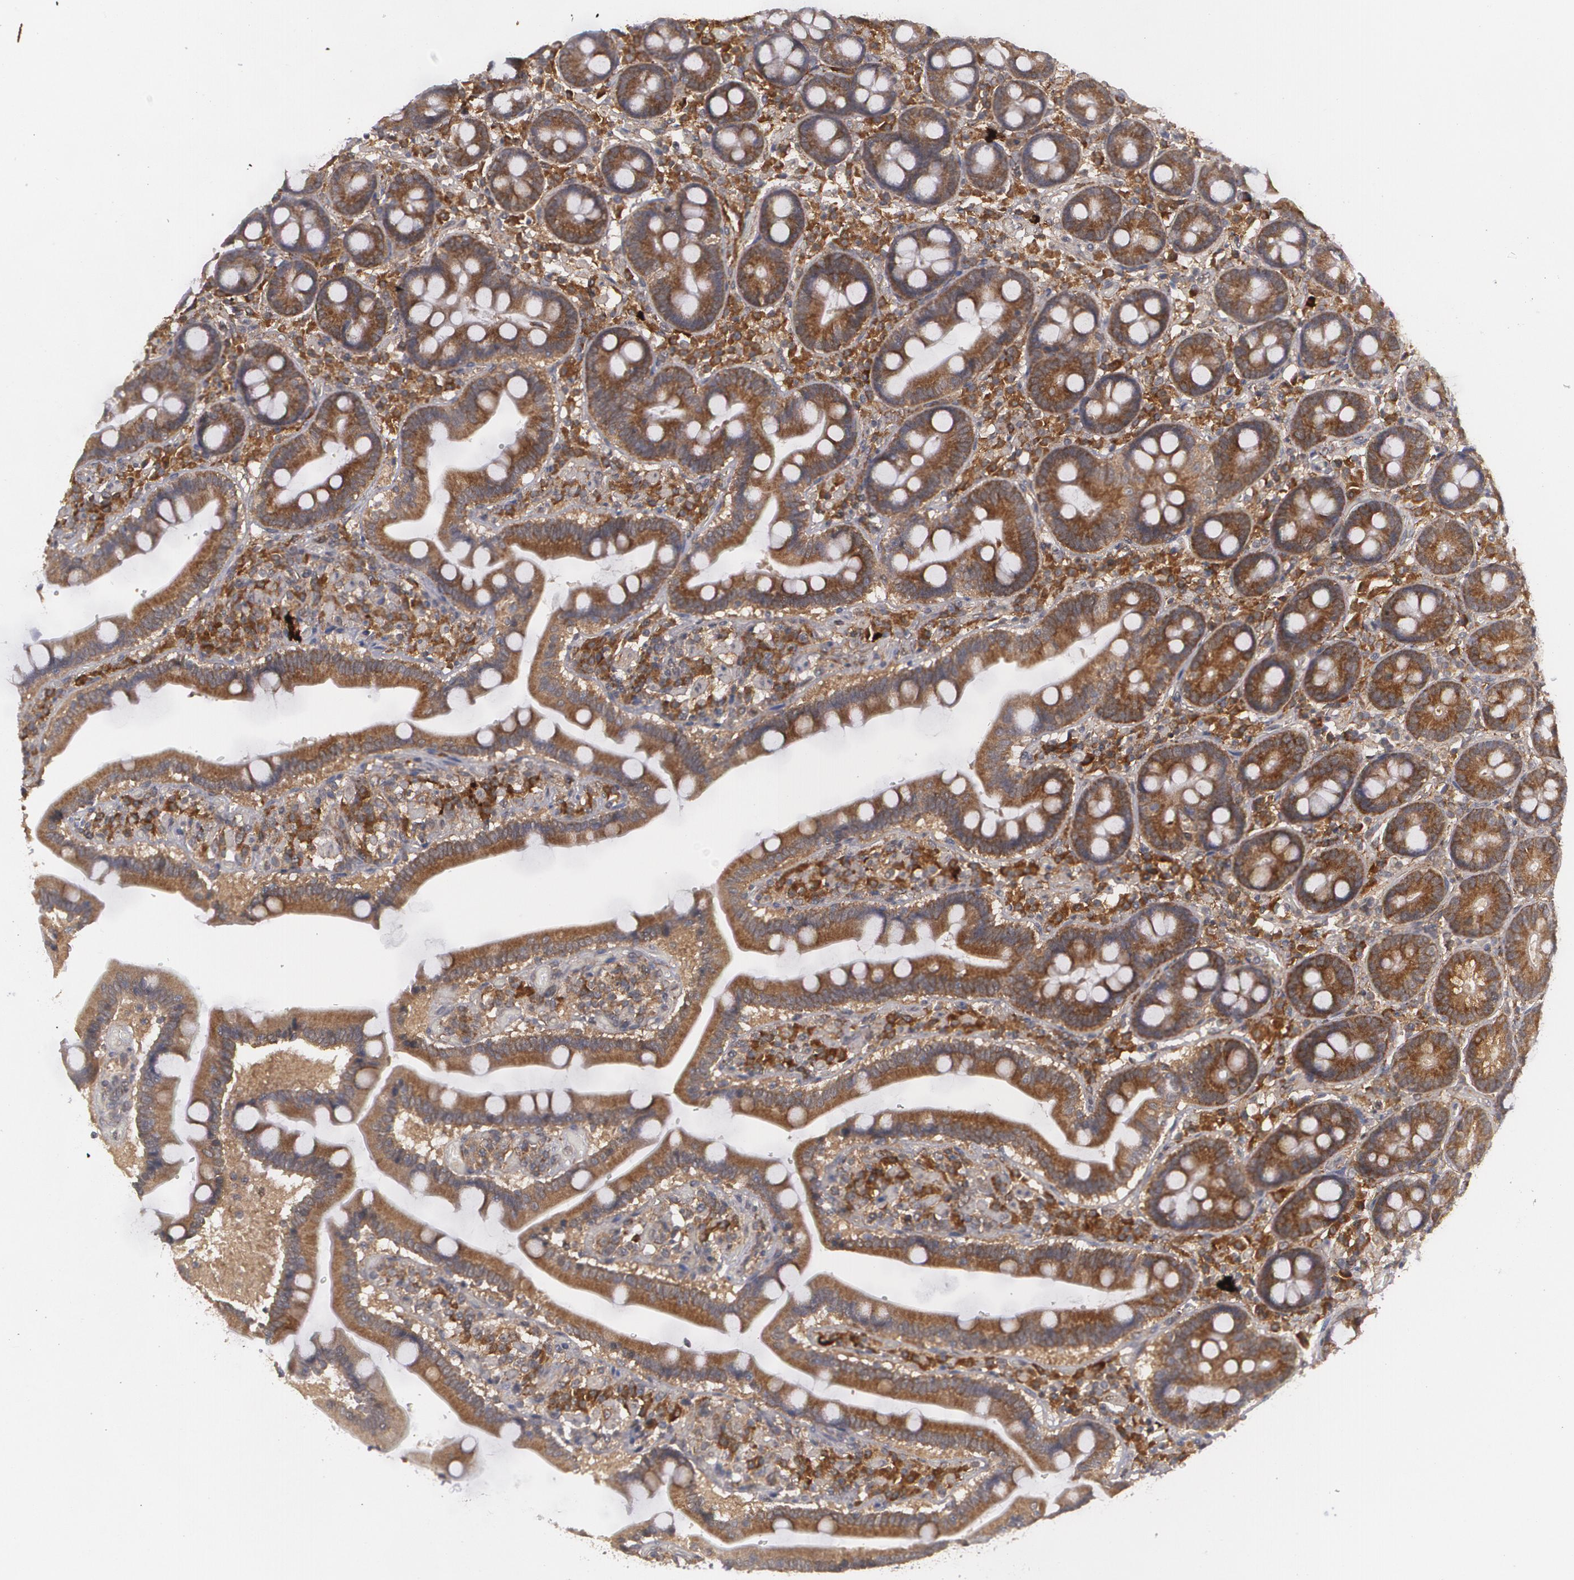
{"staining": {"intensity": "moderate", "quantity": ">75%", "location": "cytoplasmic/membranous"}, "tissue": "duodenum", "cell_type": "Glandular cells", "image_type": "normal", "snomed": [{"axis": "morphology", "description": "Normal tissue, NOS"}, {"axis": "topography", "description": "Duodenum"}], "caption": "Protein analysis of unremarkable duodenum reveals moderate cytoplasmic/membranous expression in about >75% of glandular cells. The staining is performed using DAB brown chromogen to label protein expression. The nuclei are counter-stained blue using hematoxylin.", "gene": "BMP6", "patient": {"sex": "male", "age": 66}}